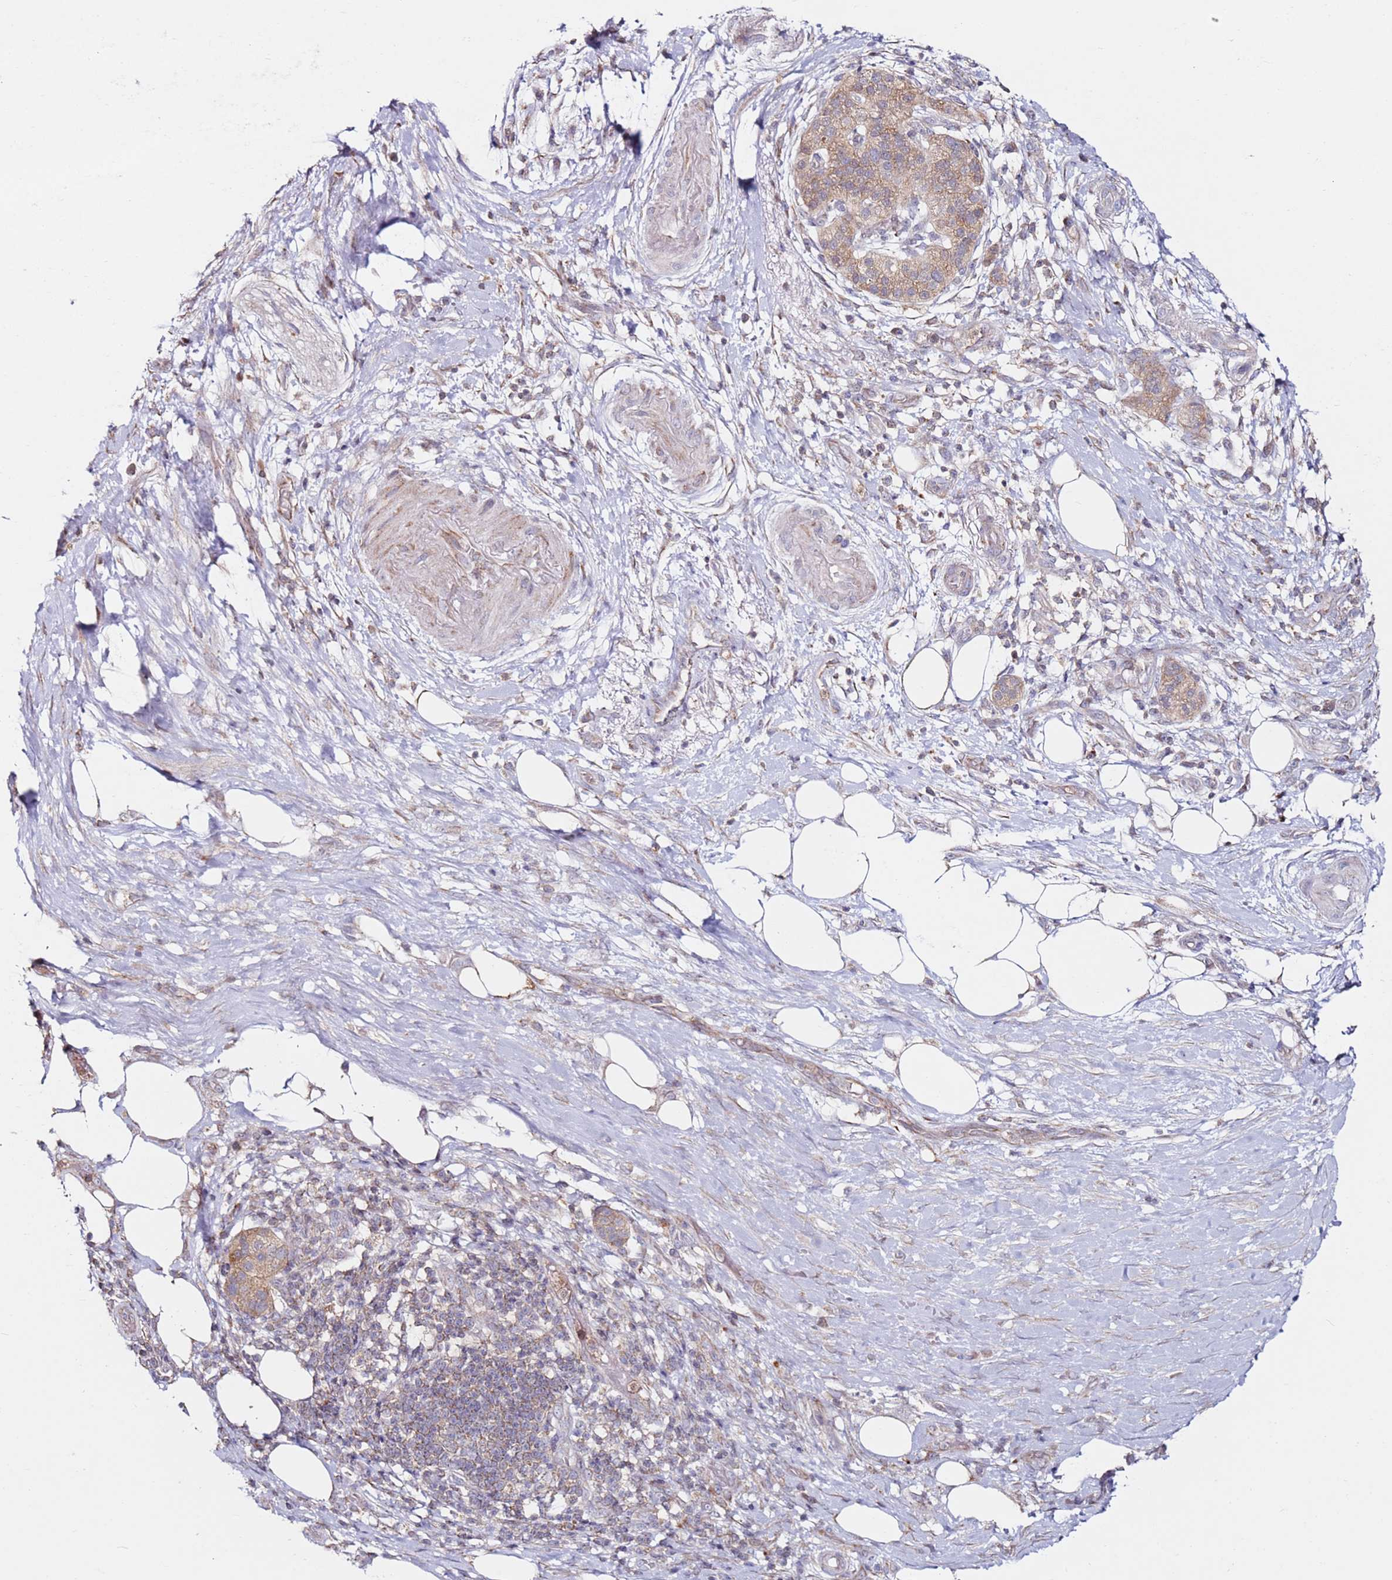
{"staining": {"intensity": "moderate", "quantity": ">75%", "location": "cytoplasmic/membranous"}, "tissue": "pancreatic cancer", "cell_type": "Tumor cells", "image_type": "cancer", "snomed": [{"axis": "morphology", "description": "Adenocarcinoma, NOS"}, {"axis": "topography", "description": "Pancreas"}], "caption": "Adenocarcinoma (pancreatic) stained for a protein (brown) shows moderate cytoplasmic/membranous positive expression in approximately >75% of tumor cells.", "gene": "CNOT9", "patient": {"sex": "female", "age": 72}}